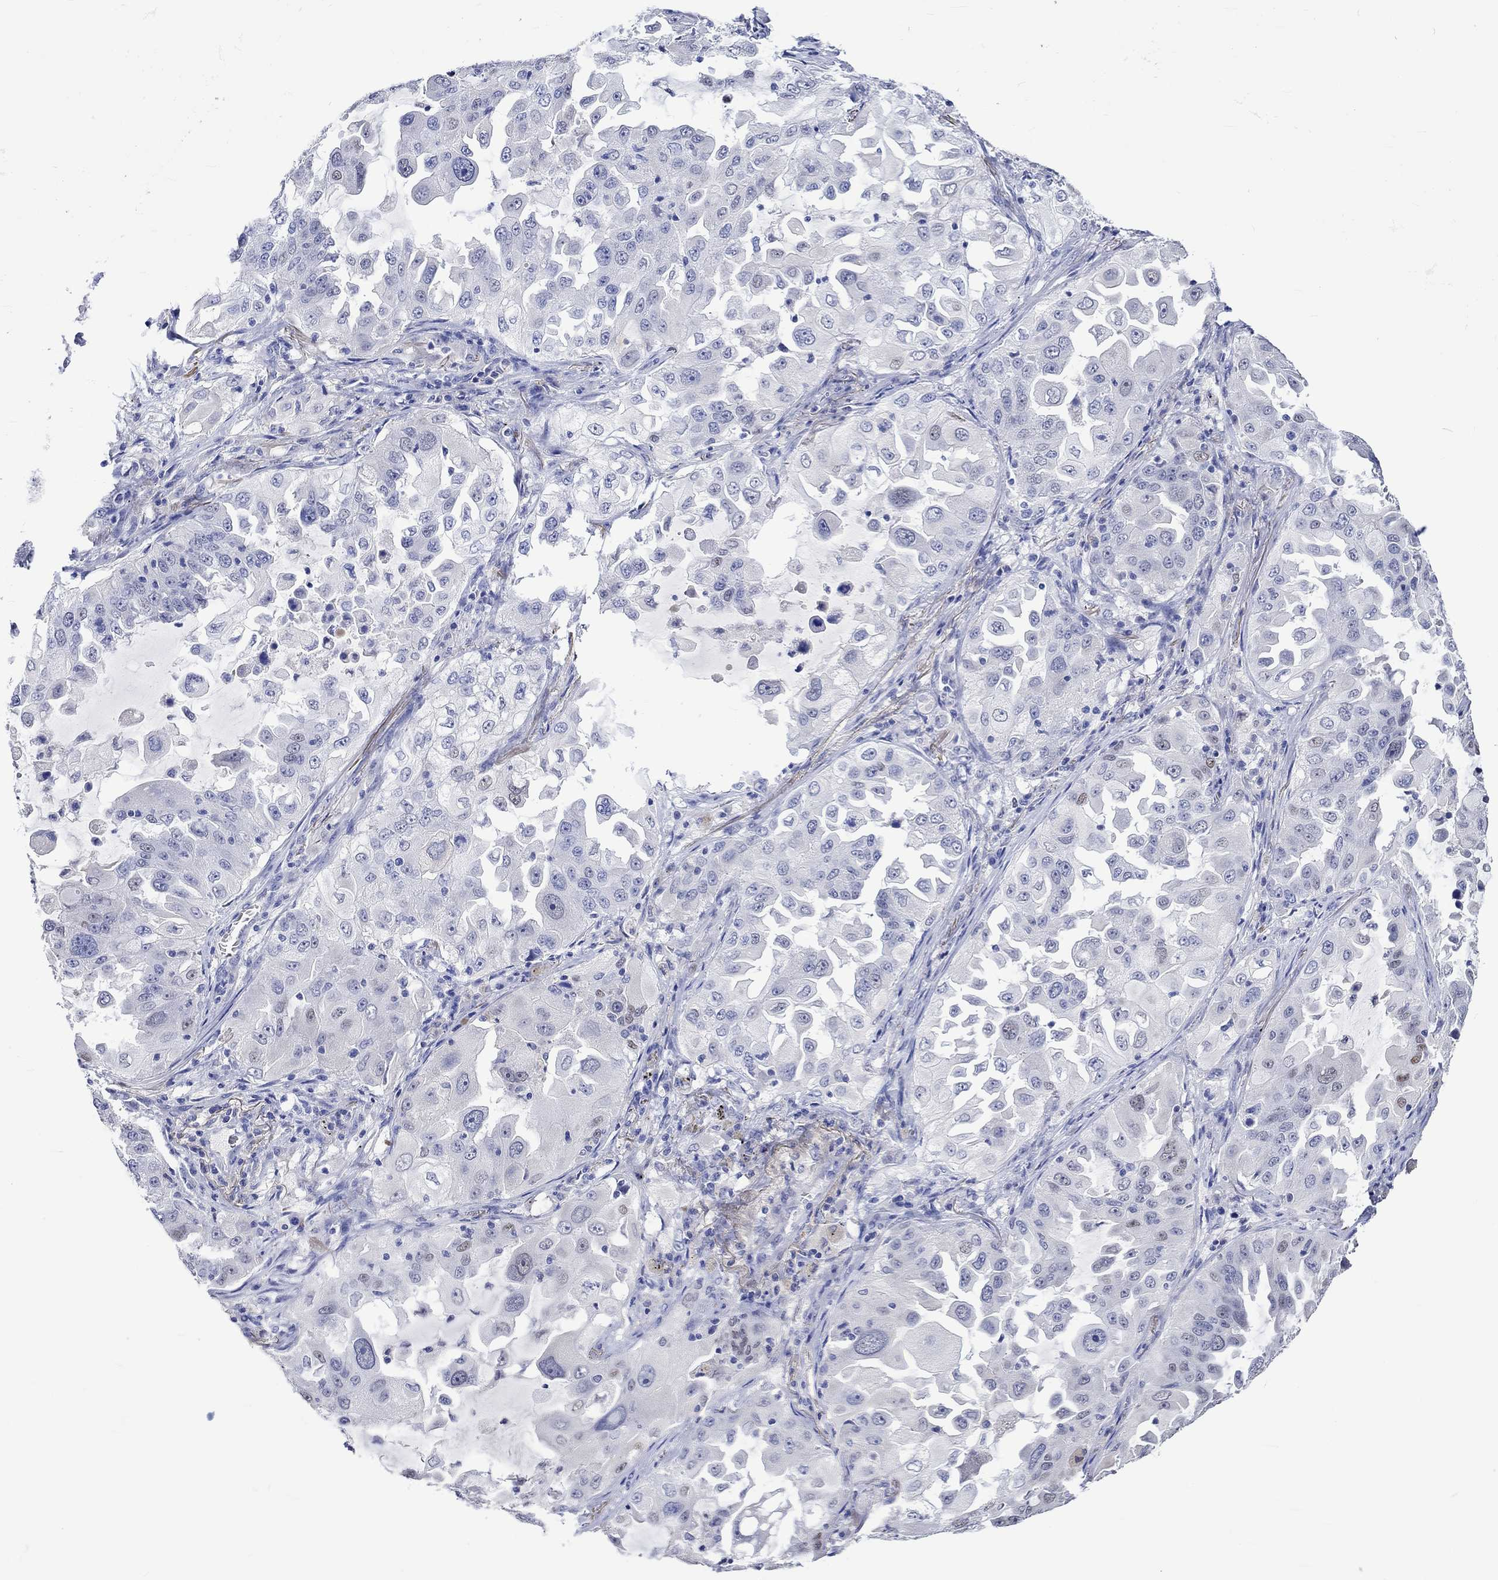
{"staining": {"intensity": "negative", "quantity": "none", "location": "none"}, "tissue": "lung cancer", "cell_type": "Tumor cells", "image_type": "cancer", "snomed": [{"axis": "morphology", "description": "Adenocarcinoma, NOS"}, {"axis": "topography", "description": "Lung"}], "caption": "A histopathology image of human adenocarcinoma (lung) is negative for staining in tumor cells.", "gene": "KLHL35", "patient": {"sex": "female", "age": 61}}